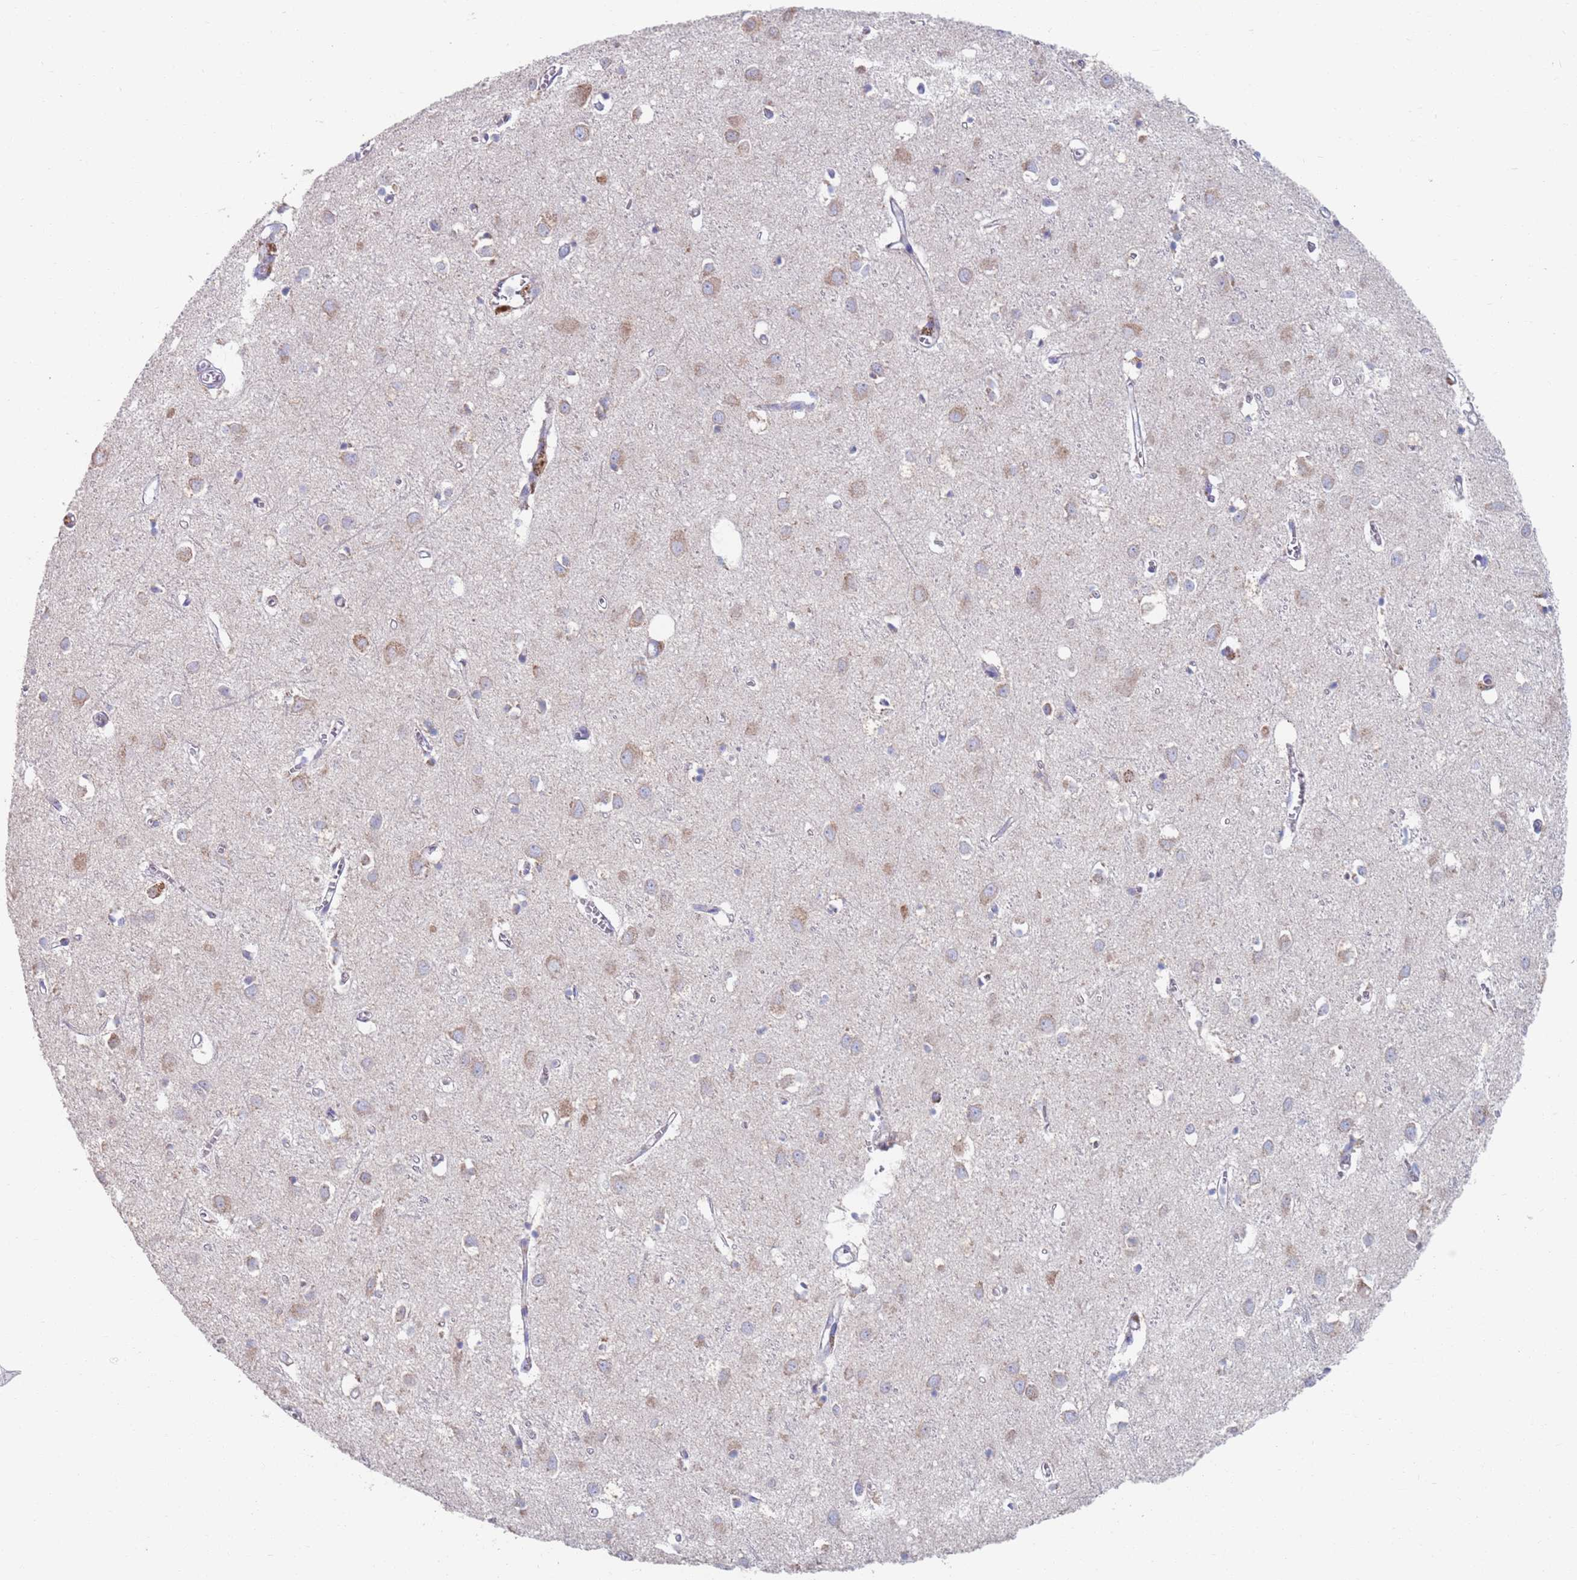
{"staining": {"intensity": "negative", "quantity": "none", "location": "none"}, "tissue": "cerebral cortex", "cell_type": "Endothelial cells", "image_type": "normal", "snomed": [{"axis": "morphology", "description": "Normal tissue, NOS"}, {"axis": "topography", "description": "Cerebral cortex"}], "caption": "IHC histopathology image of benign human cerebral cortex stained for a protein (brown), which exhibits no staining in endothelial cells. The staining is performed using DAB brown chromogen with nuclei counter-stained in using hematoxylin.", "gene": "MRPL22", "patient": {"sex": "female", "age": 64}}